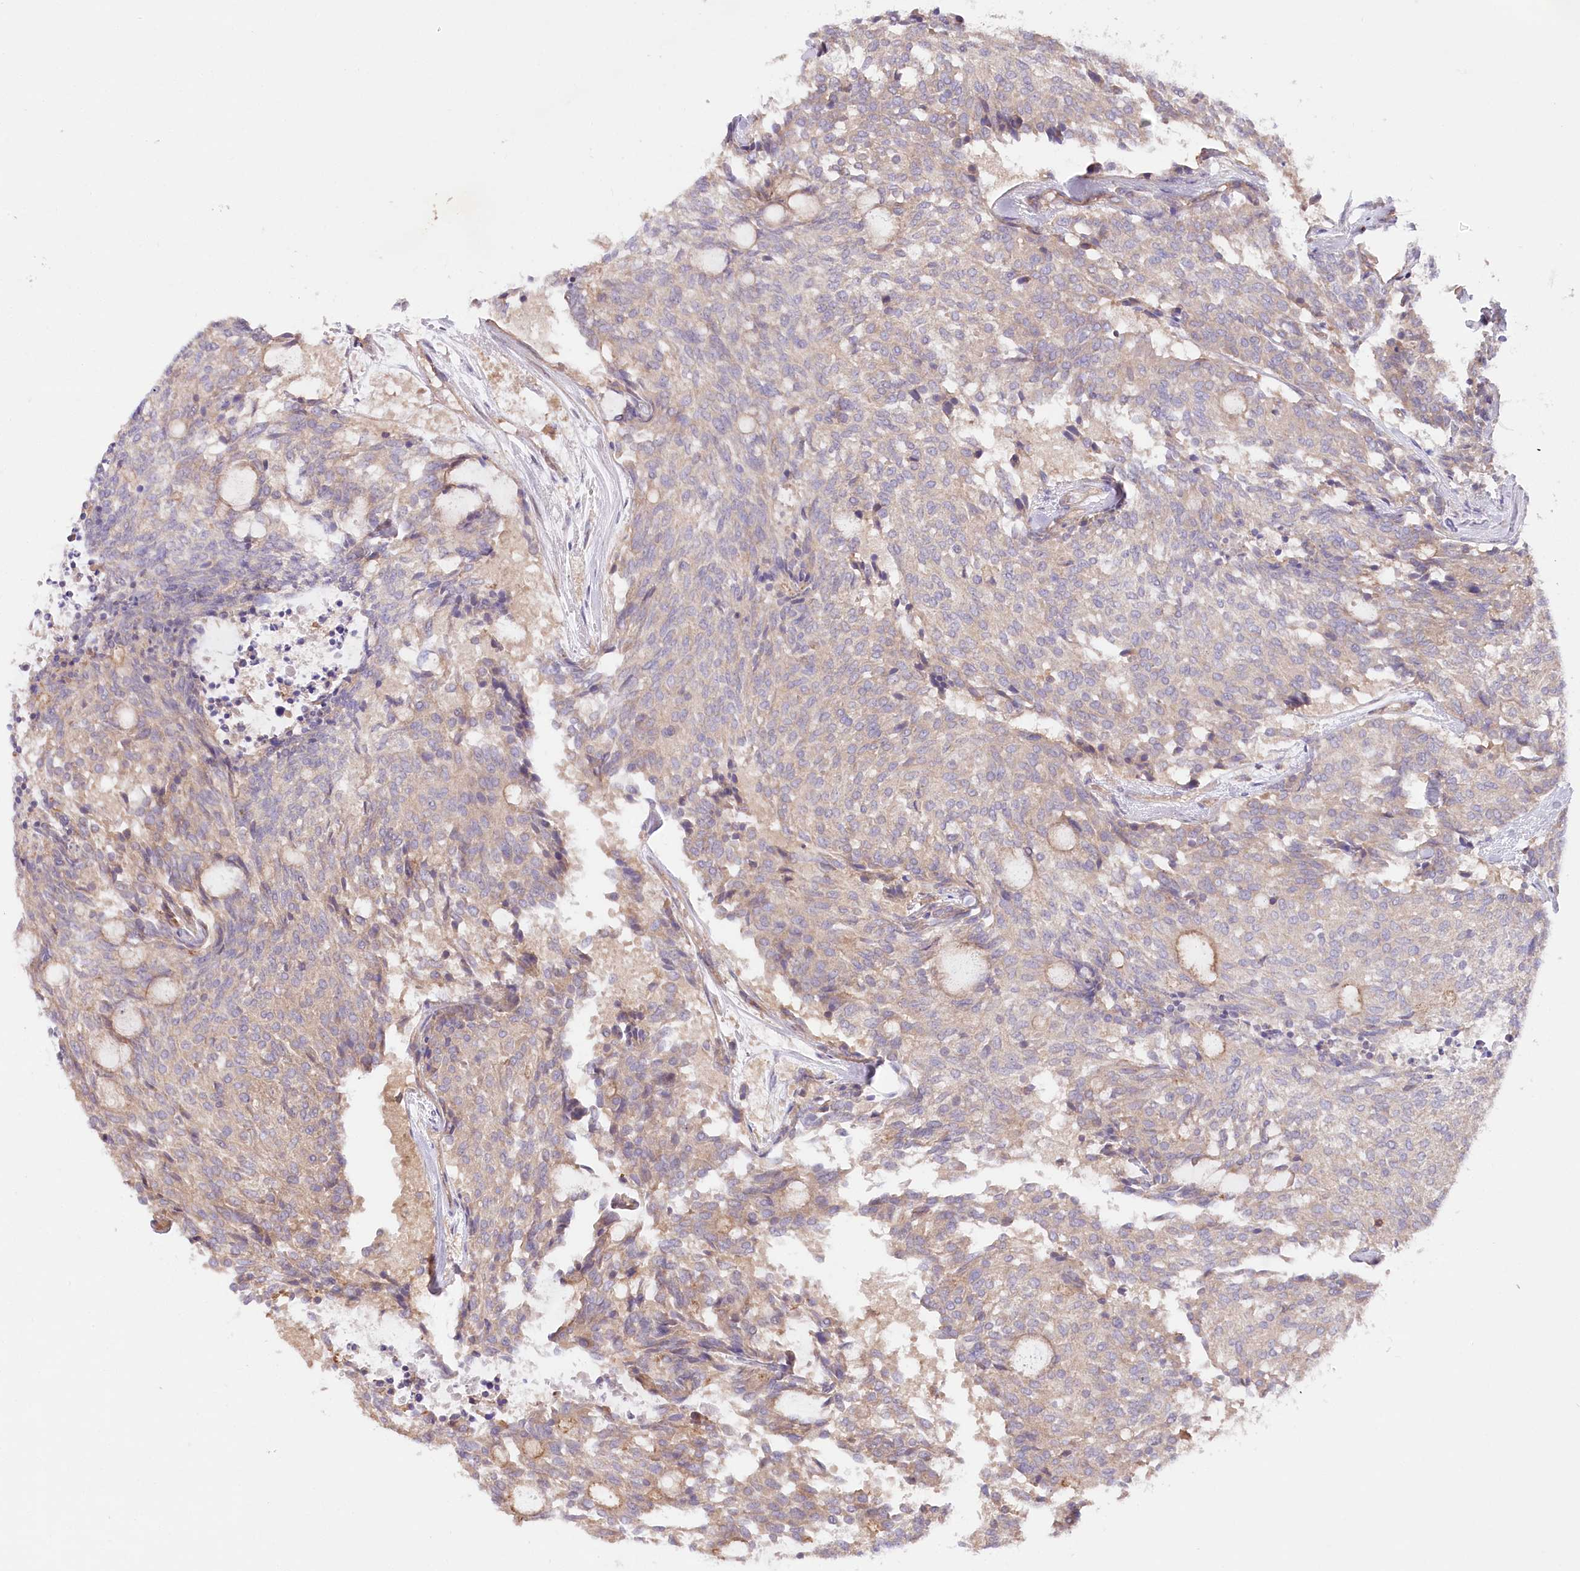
{"staining": {"intensity": "negative", "quantity": "none", "location": "none"}, "tissue": "carcinoid", "cell_type": "Tumor cells", "image_type": "cancer", "snomed": [{"axis": "morphology", "description": "Carcinoid, malignant, NOS"}, {"axis": "topography", "description": "Pancreas"}], "caption": "Immunohistochemistry (IHC) image of neoplastic tissue: human malignant carcinoid stained with DAB (3,3'-diaminobenzidine) exhibits no significant protein positivity in tumor cells.", "gene": "UMPS", "patient": {"sex": "female", "age": 54}}